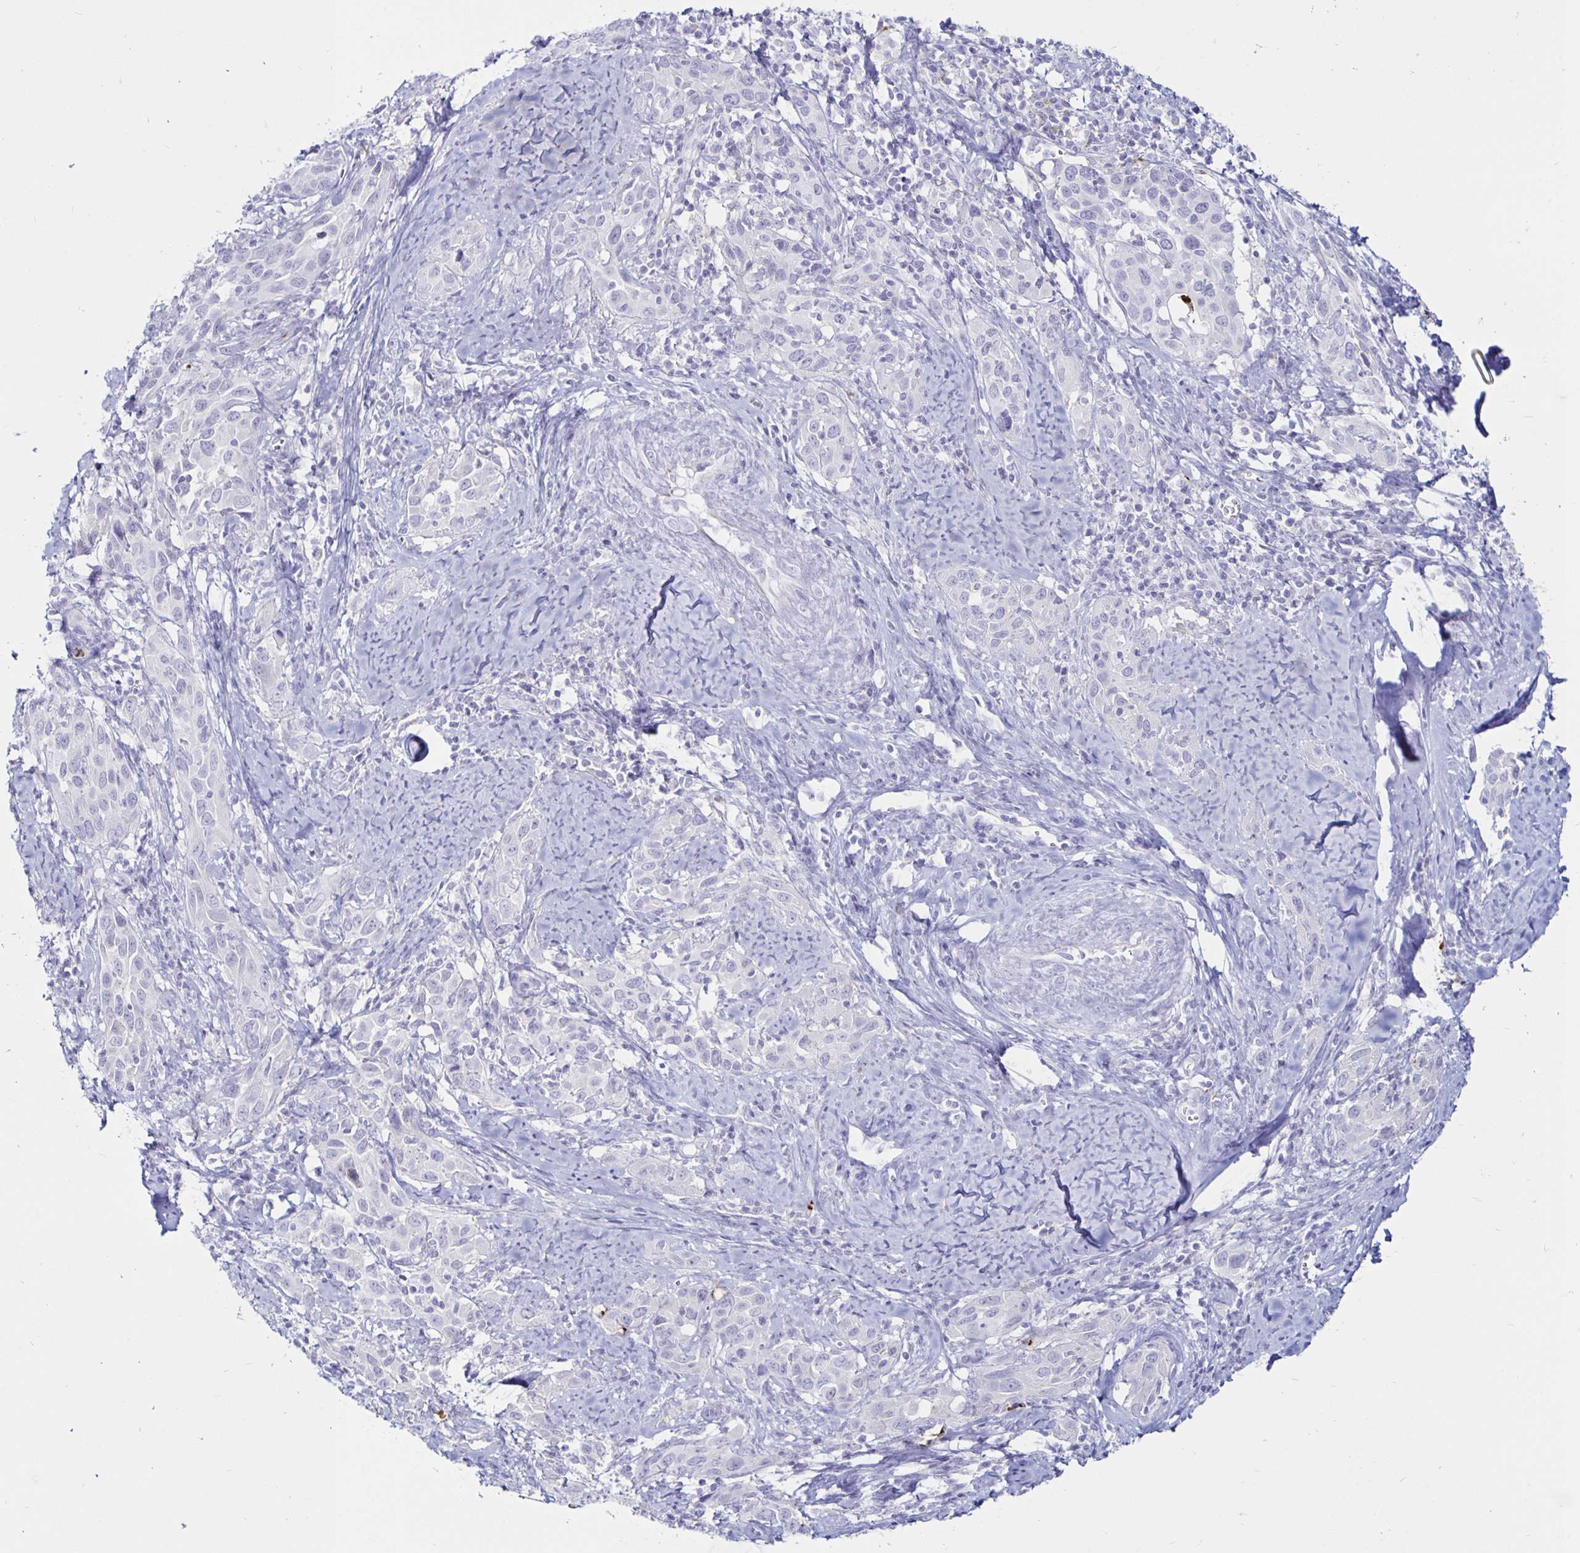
{"staining": {"intensity": "negative", "quantity": "none", "location": "none"}, "tissue": "cervical cancer", "cell_type": "Tumor cells", "image_type": "cancer", "snomed": [{"axis": "morphology", "description": "Squamous cell carcinoma, NOS"}, {"axis": "topography", "description": "Cervix"}], "caption": "Immunohistochemistry (IHC) photomicrograph of neoplastic tissue: human cervical cancer (squamous cell carcinoma) stained with DAB demonstrates no significant protein positivity in tumor cells. (Immunohistochemistry (IHC), brightfield microscopy, high magnification).", "gene": "TIMP1", "patient": {"sex": "female", "age": 51}}